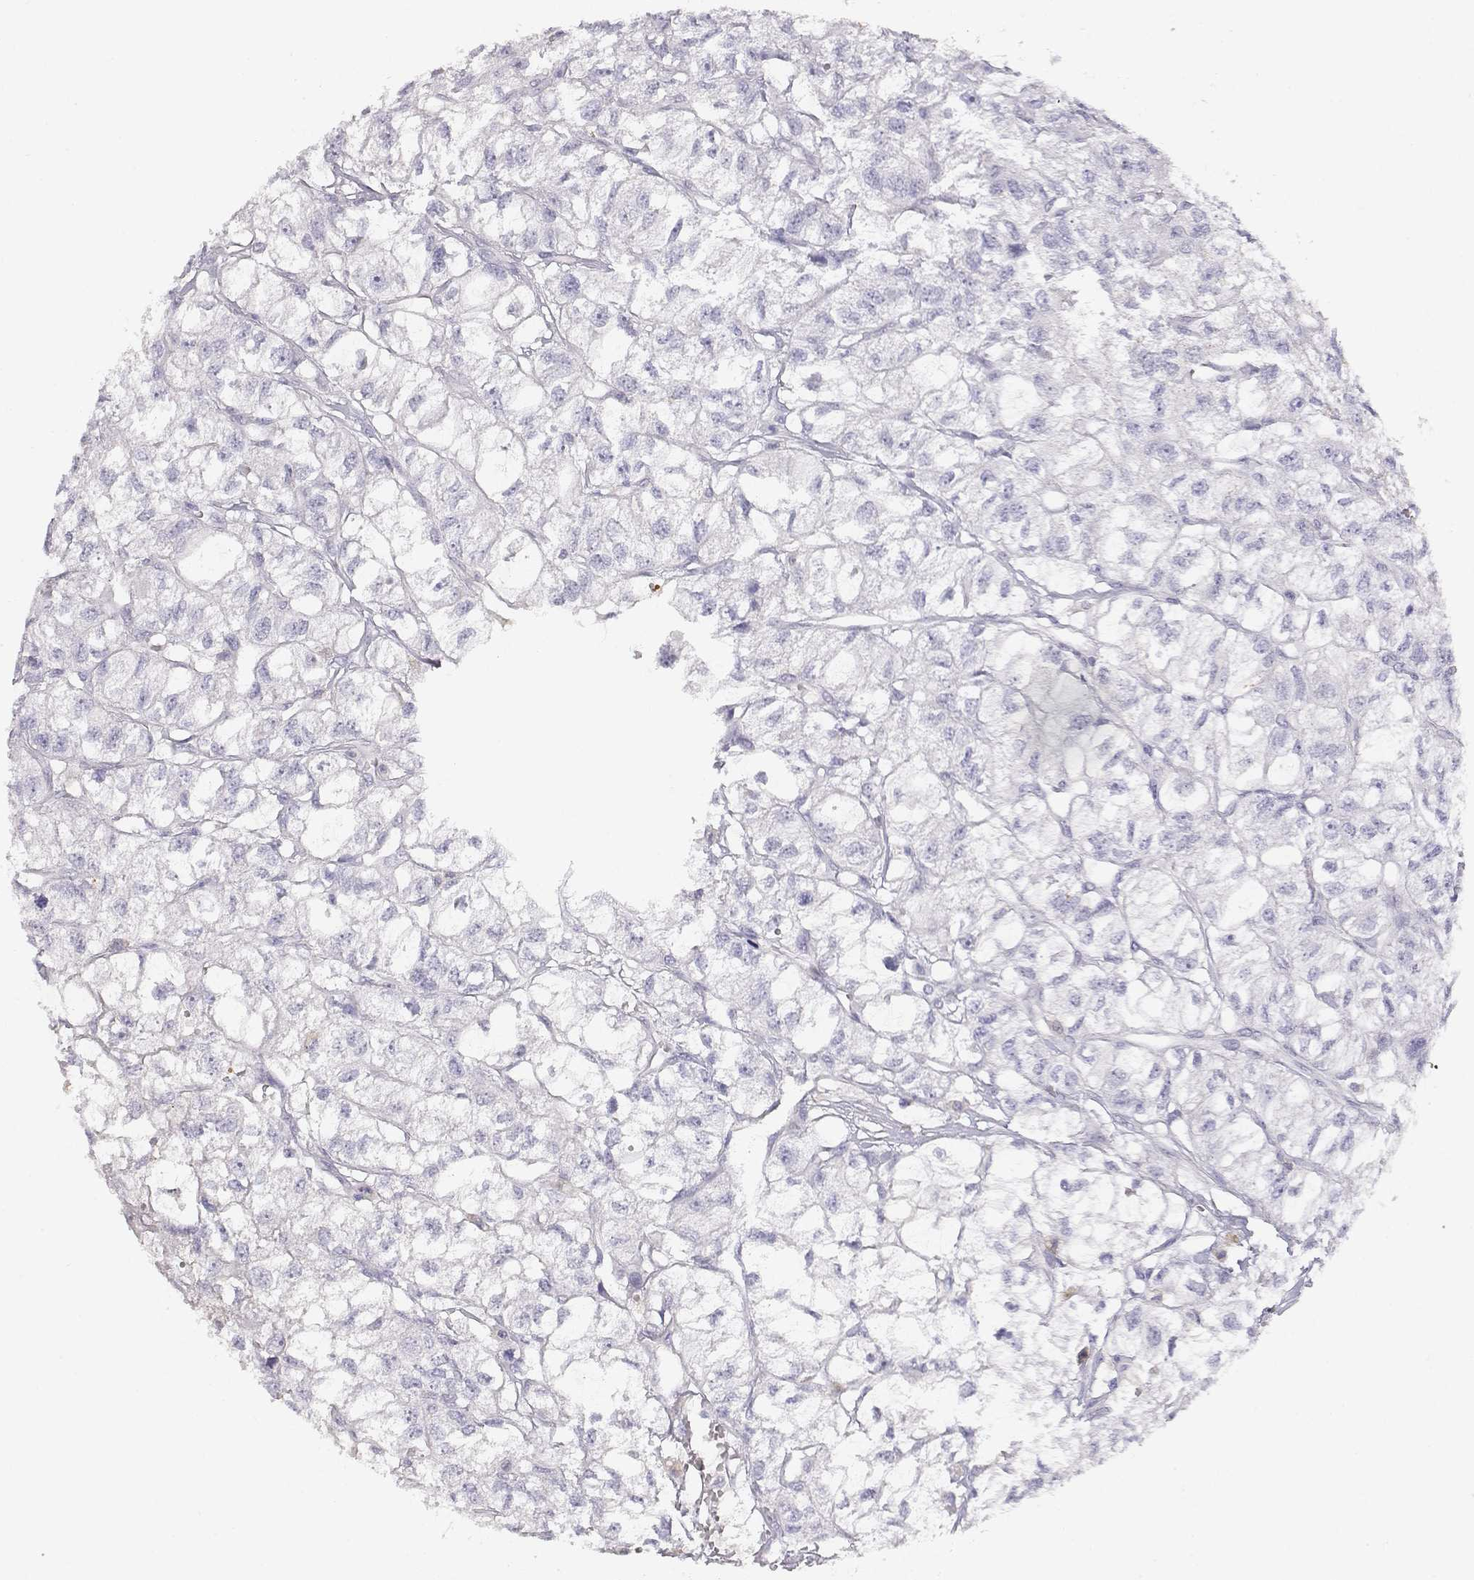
{"staining": {"intensity": "negative", "quantity": "none", "location": "none"}, "tissue": "renal cancer", "cell_type": "Tumor cells", "image_type": "cancer", "snomed": [{"axis": "morphology", "description": "Adenocarcinoma, NOS"}, {"axis": "topography", "description": "Kidney"}], "caption": "A histopathology image of renal adenocarcinoma stained for a protein exhibits no brown staining in tumor cells. (Immunohistochemistry (ihc), brightfield microscopy, high magnification).", "gene": "CDHR1", "patient": {"sex": "male", "age": 56}}